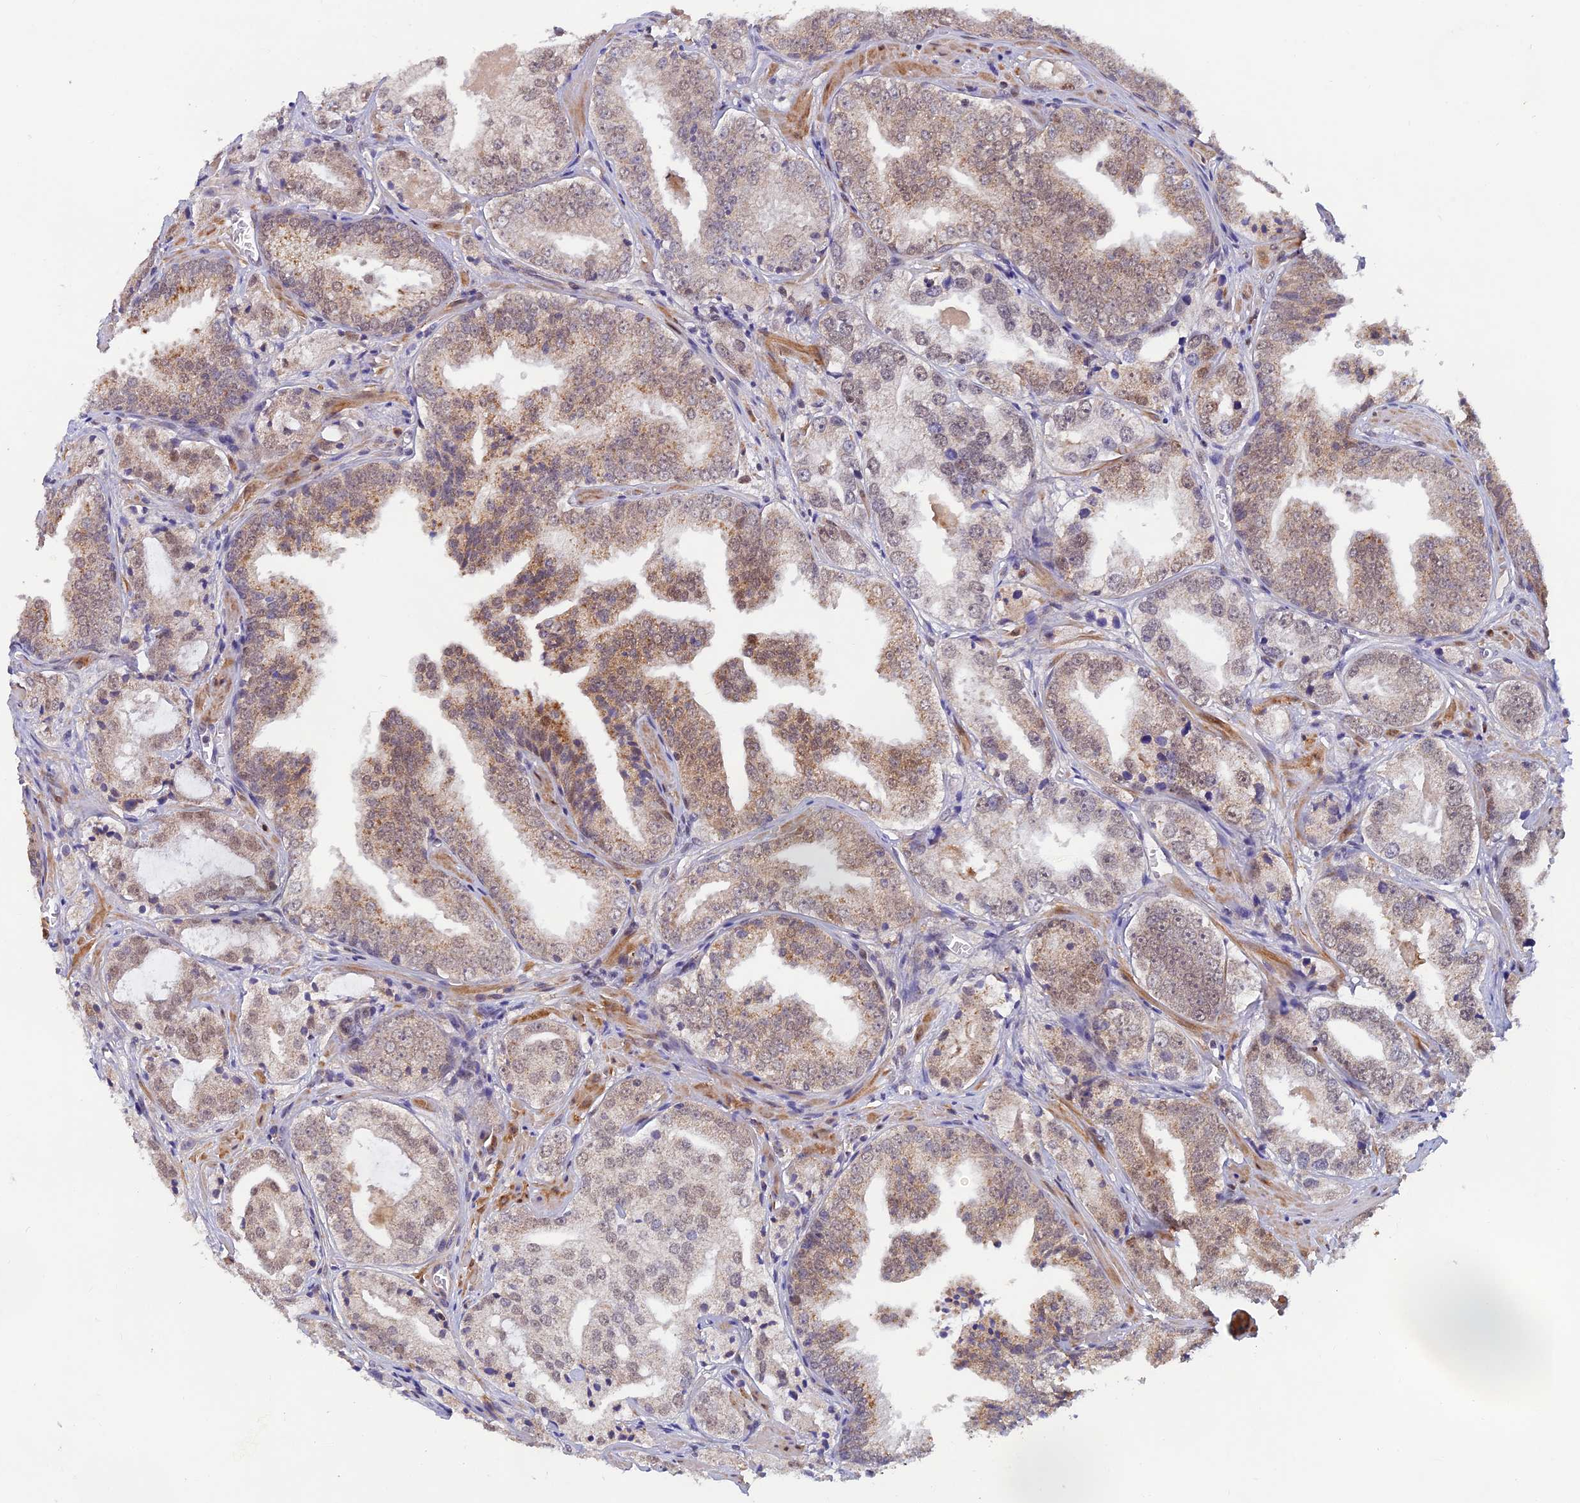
{"staining": {"intensity": "weak", "quantity": ">75%", "location": "cytoplasmic/membranous,nuclear"}, "tissue": "prostate cancer", "cell_type": "Tumor cells", "image_type": "cancer", "snomed": [{"axis": "morphology", "description": "Adenocarcinoma, Low grade"}, {"axis": "topography", "description": "Prostate"}], "caption": "DAB immunohistochemical staining of prostate cancer displays weak cytoplasmic/membranous and nuclear protein positivity in approximately >75% of tumor cells.", "gene": "FASTKD5", "patient": {"sex": "male", "age": 60}}